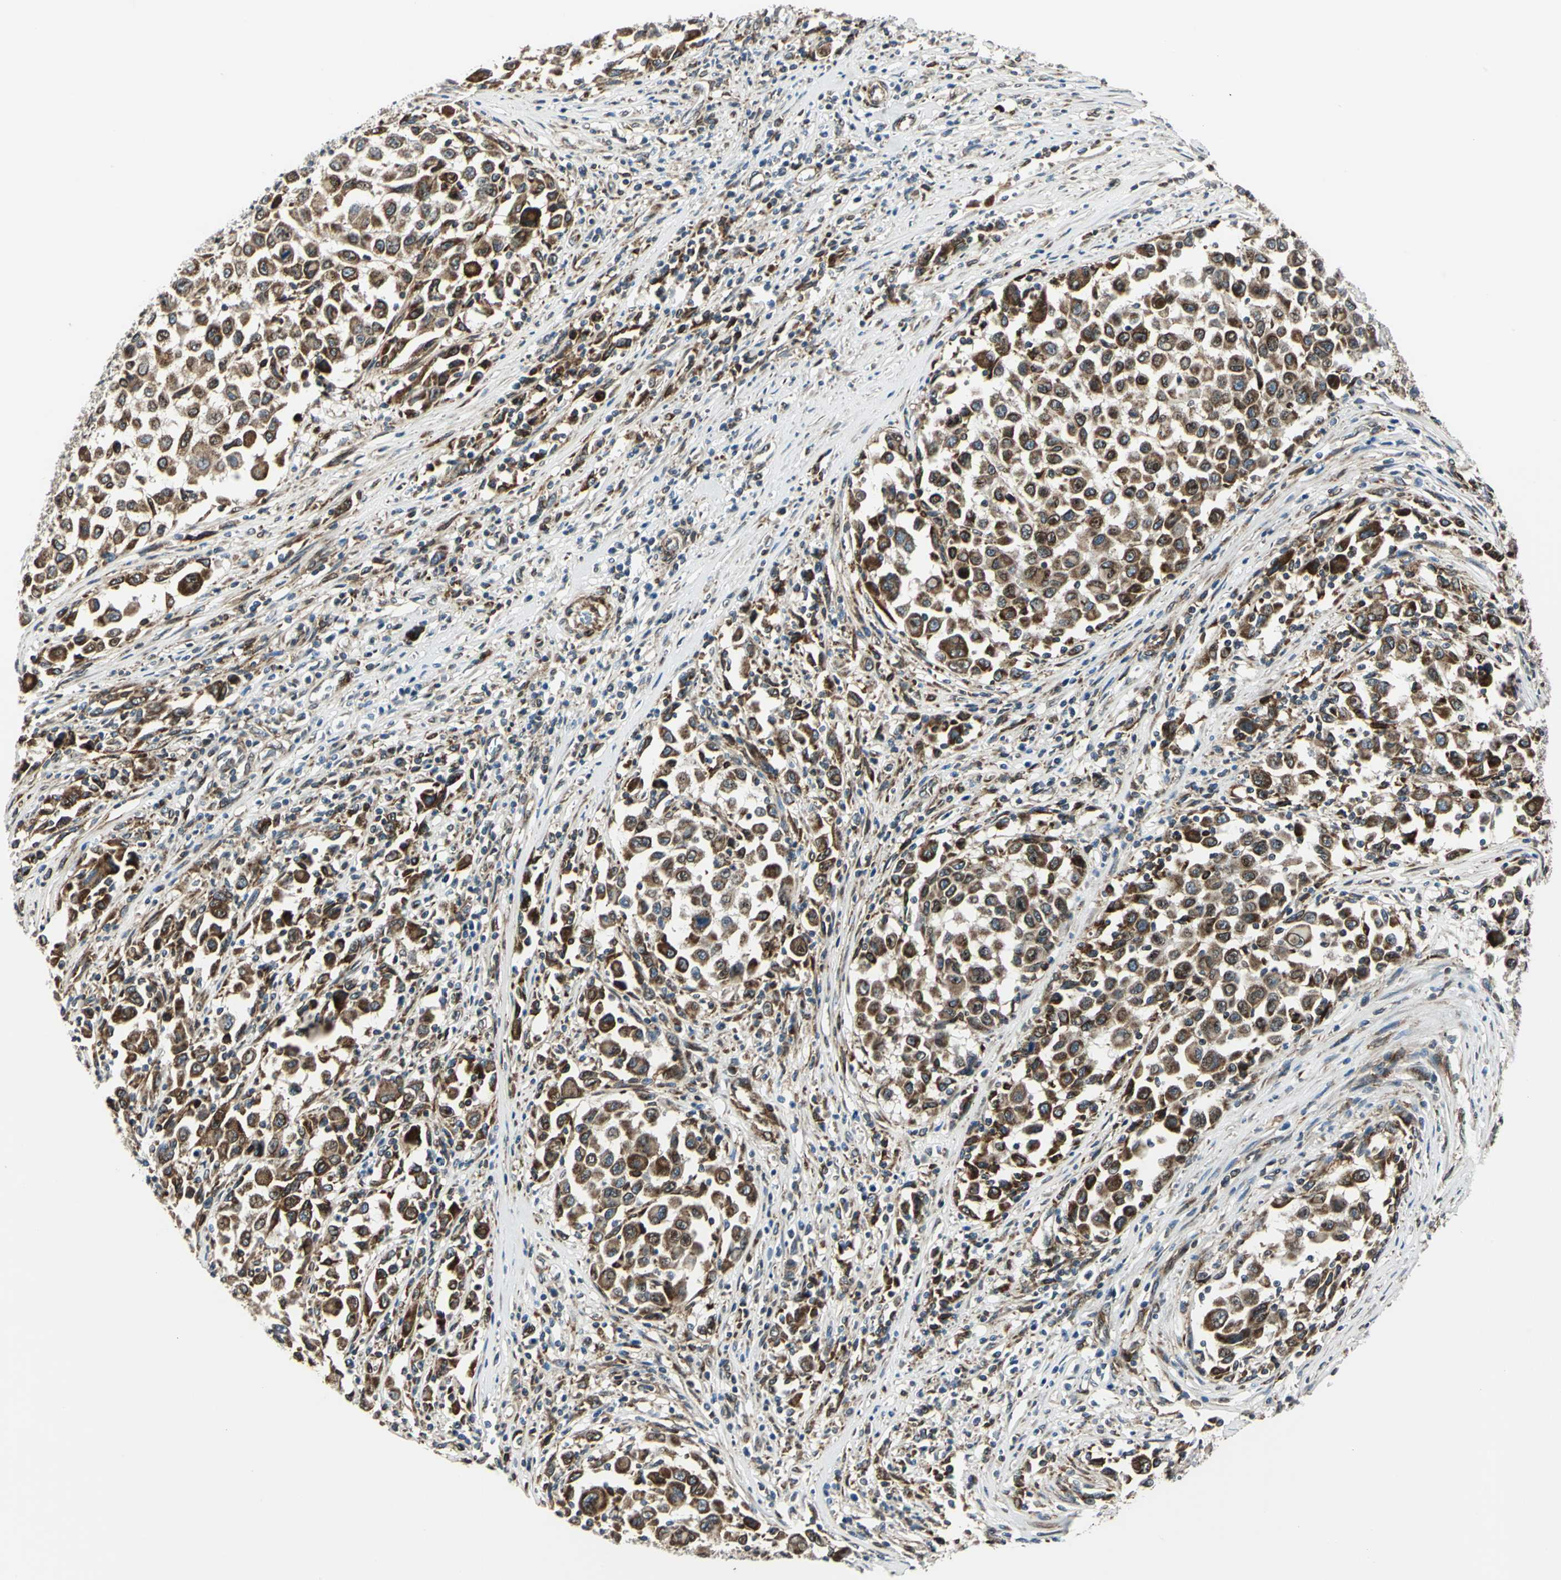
{"staining": {"intensity": "strong", "quantity": ">75%", "location": "cytoplasmic/membranous"}, "tissue": "melanoma", "cell_type": "Tumor cells", "image_type": "cancer", "snomed": [{"axis": "morphology", "description": "Malignant melanoma, Metastatic site"}, {"axis": "topography", "description": "Lymph node"}], "caption": "The immunohistochemical stain shows strong cytoplasmic/membranous positivity in tumor cells of melanoma tissue.", "gene": "HTATIP2", "patient": {"sex": "male", "age": 61}}